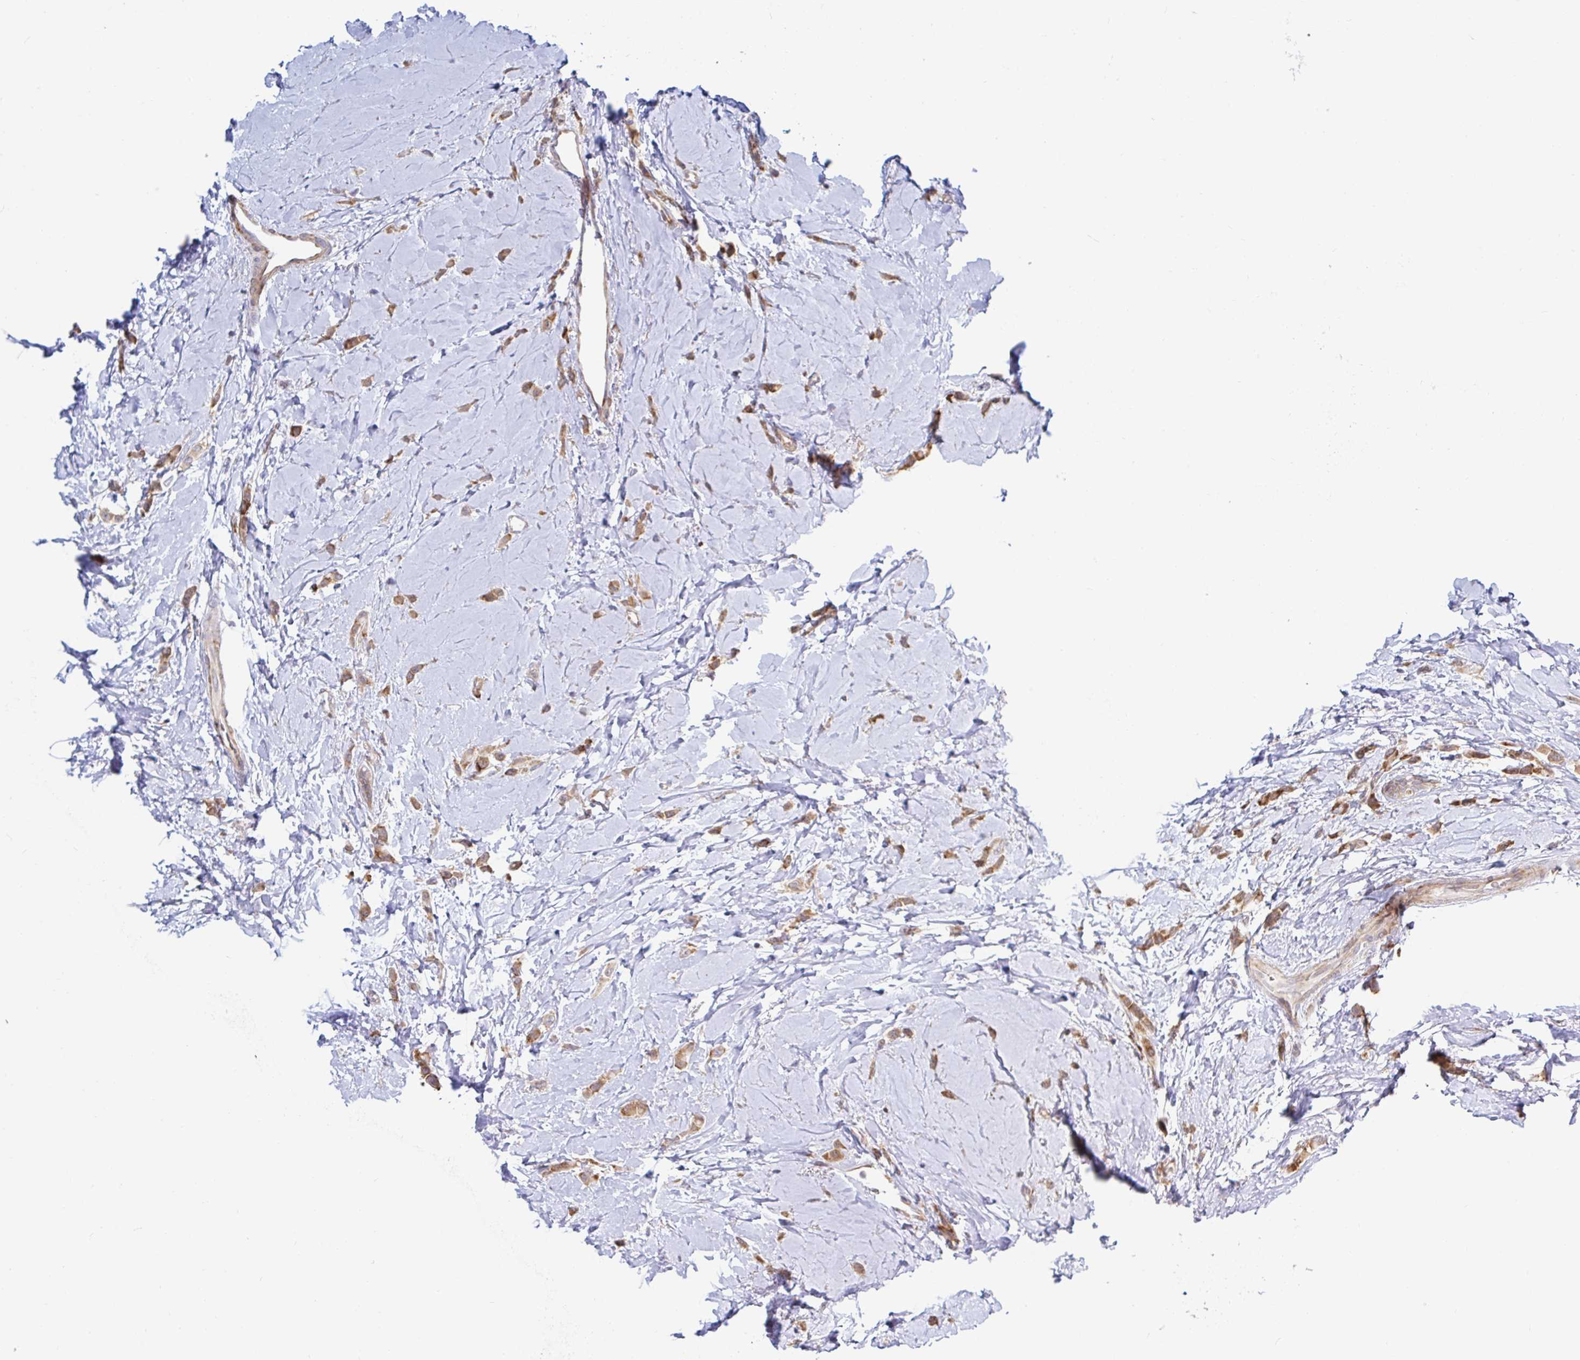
{"staining": {"intensity": "weak", "quantity": ">75%", "location": "cytoplasmic/membranous"}, "tissue": "breast cancer", "cell_type": "Tumor cells", "image_type": "cancer", "snomed": [{"axis": "morphology", "description": "Lobular carcinoma"}, {"axis": "topography", "description": "Breast"}], "caption": "Immunohistochemical staining of human breast cancer (lobular carcinoma) displays weak cytoplasmic/membranous protein expression in about >75% of tumor cells.", "gene": "LARP1", "patient": {"sex": "female", "age": 66}}